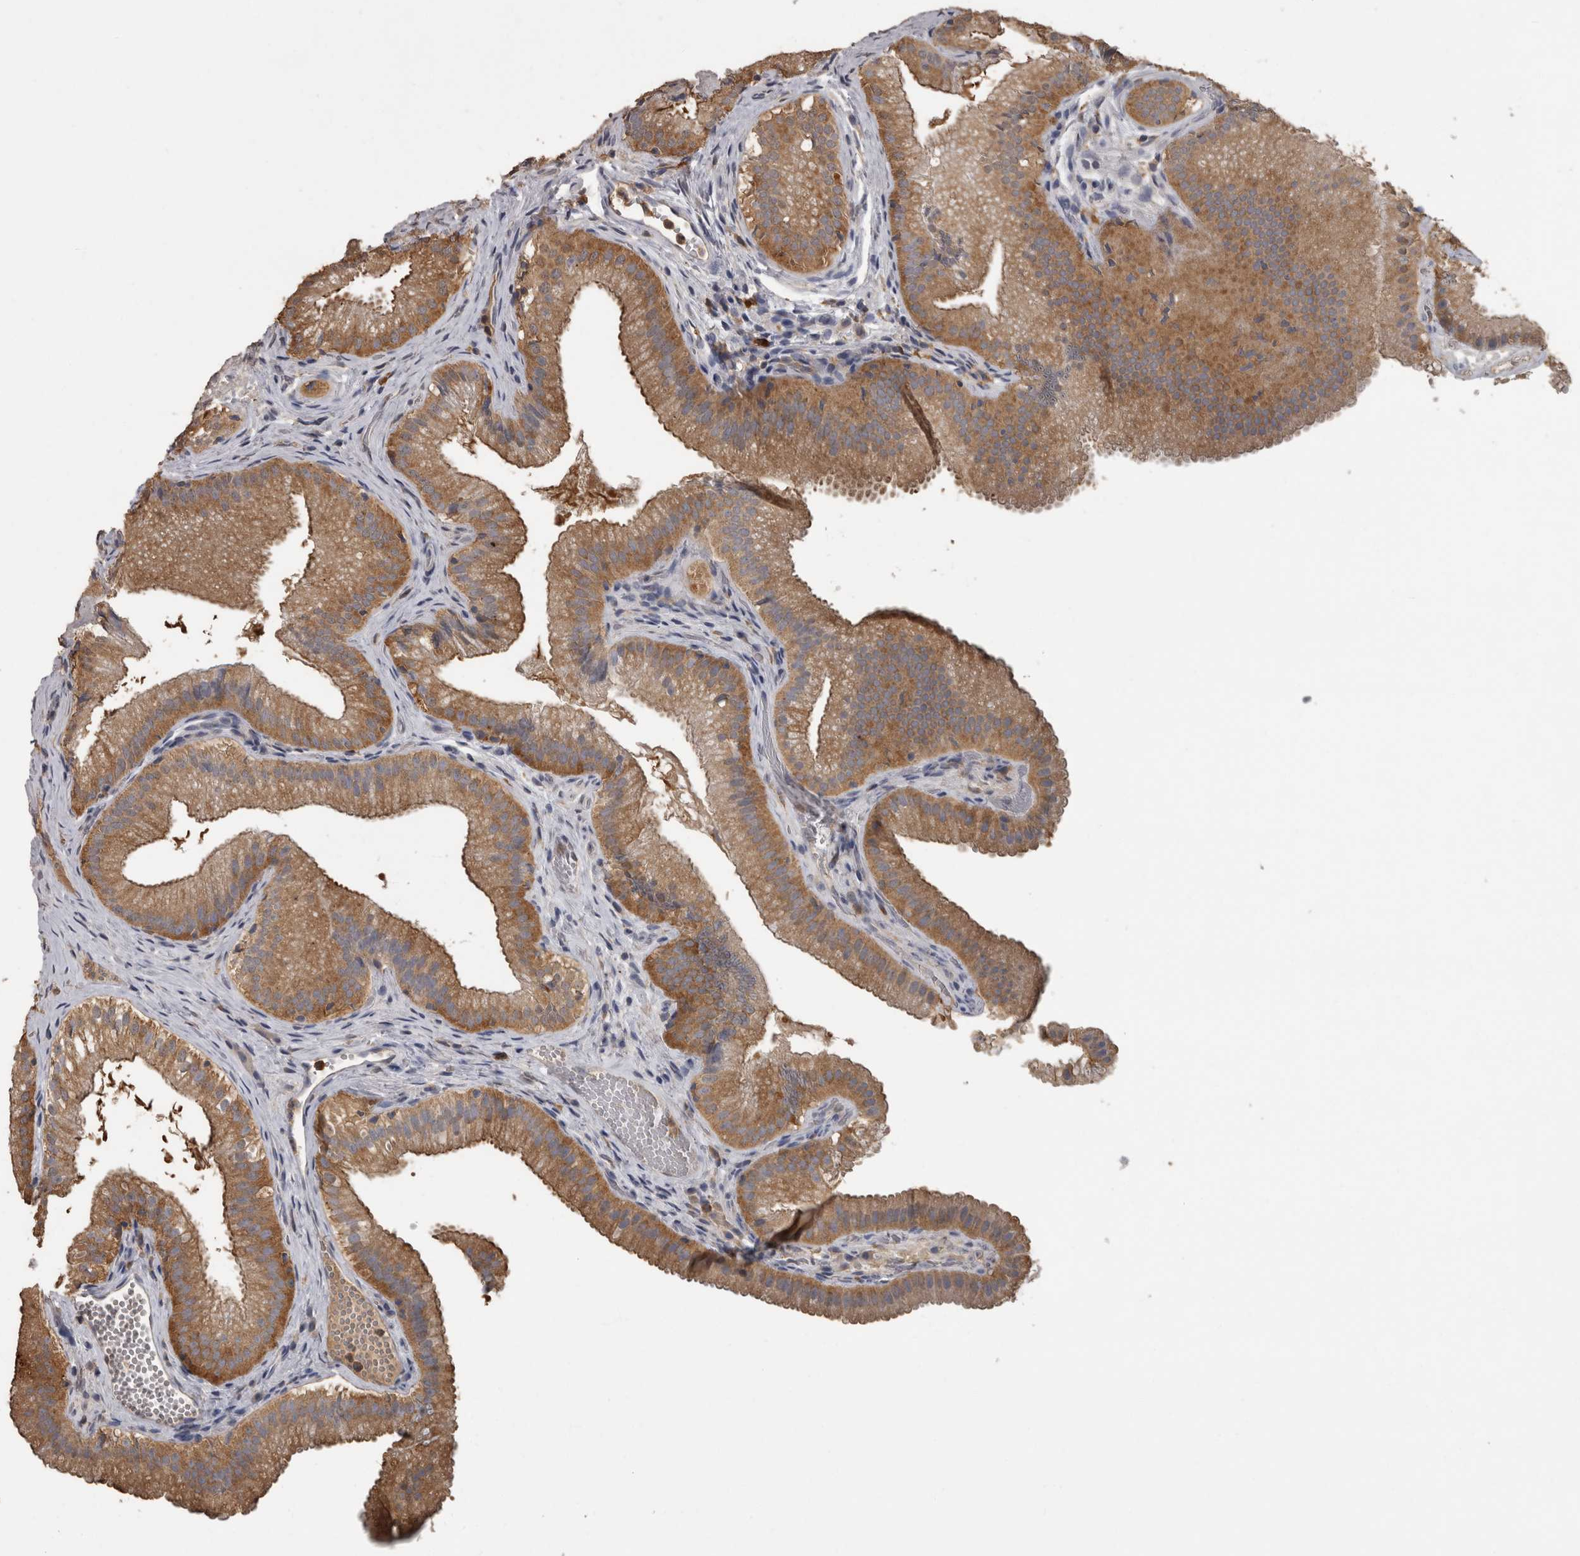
{"staining": {"intensity": "moderate", "quantity": ">75%", "location": "cytoplasmic/membranous"}, "tissue": "gallbladder", "cell_type": "Glandular cells", "image_type": "normal", "snomed": [{"axis": "morphology", "description": "Normal tissue, NOS"}, {"axis": "topography", "description": "Gallbladder"}], "caption": "Gallbladder was stained to show a protein in brown. There is medium levels of moderate cytoplasmic/membranous staining in approximately >75% of glandular cells. (Stains: DAB (3,3'-diaminobenzidine) in brown, nuclei in blue, Microscopy: brightfield microscopy at high magnification).", "gene": "PIK3AP1", "patient": {"sex": "female", "age": 30}}